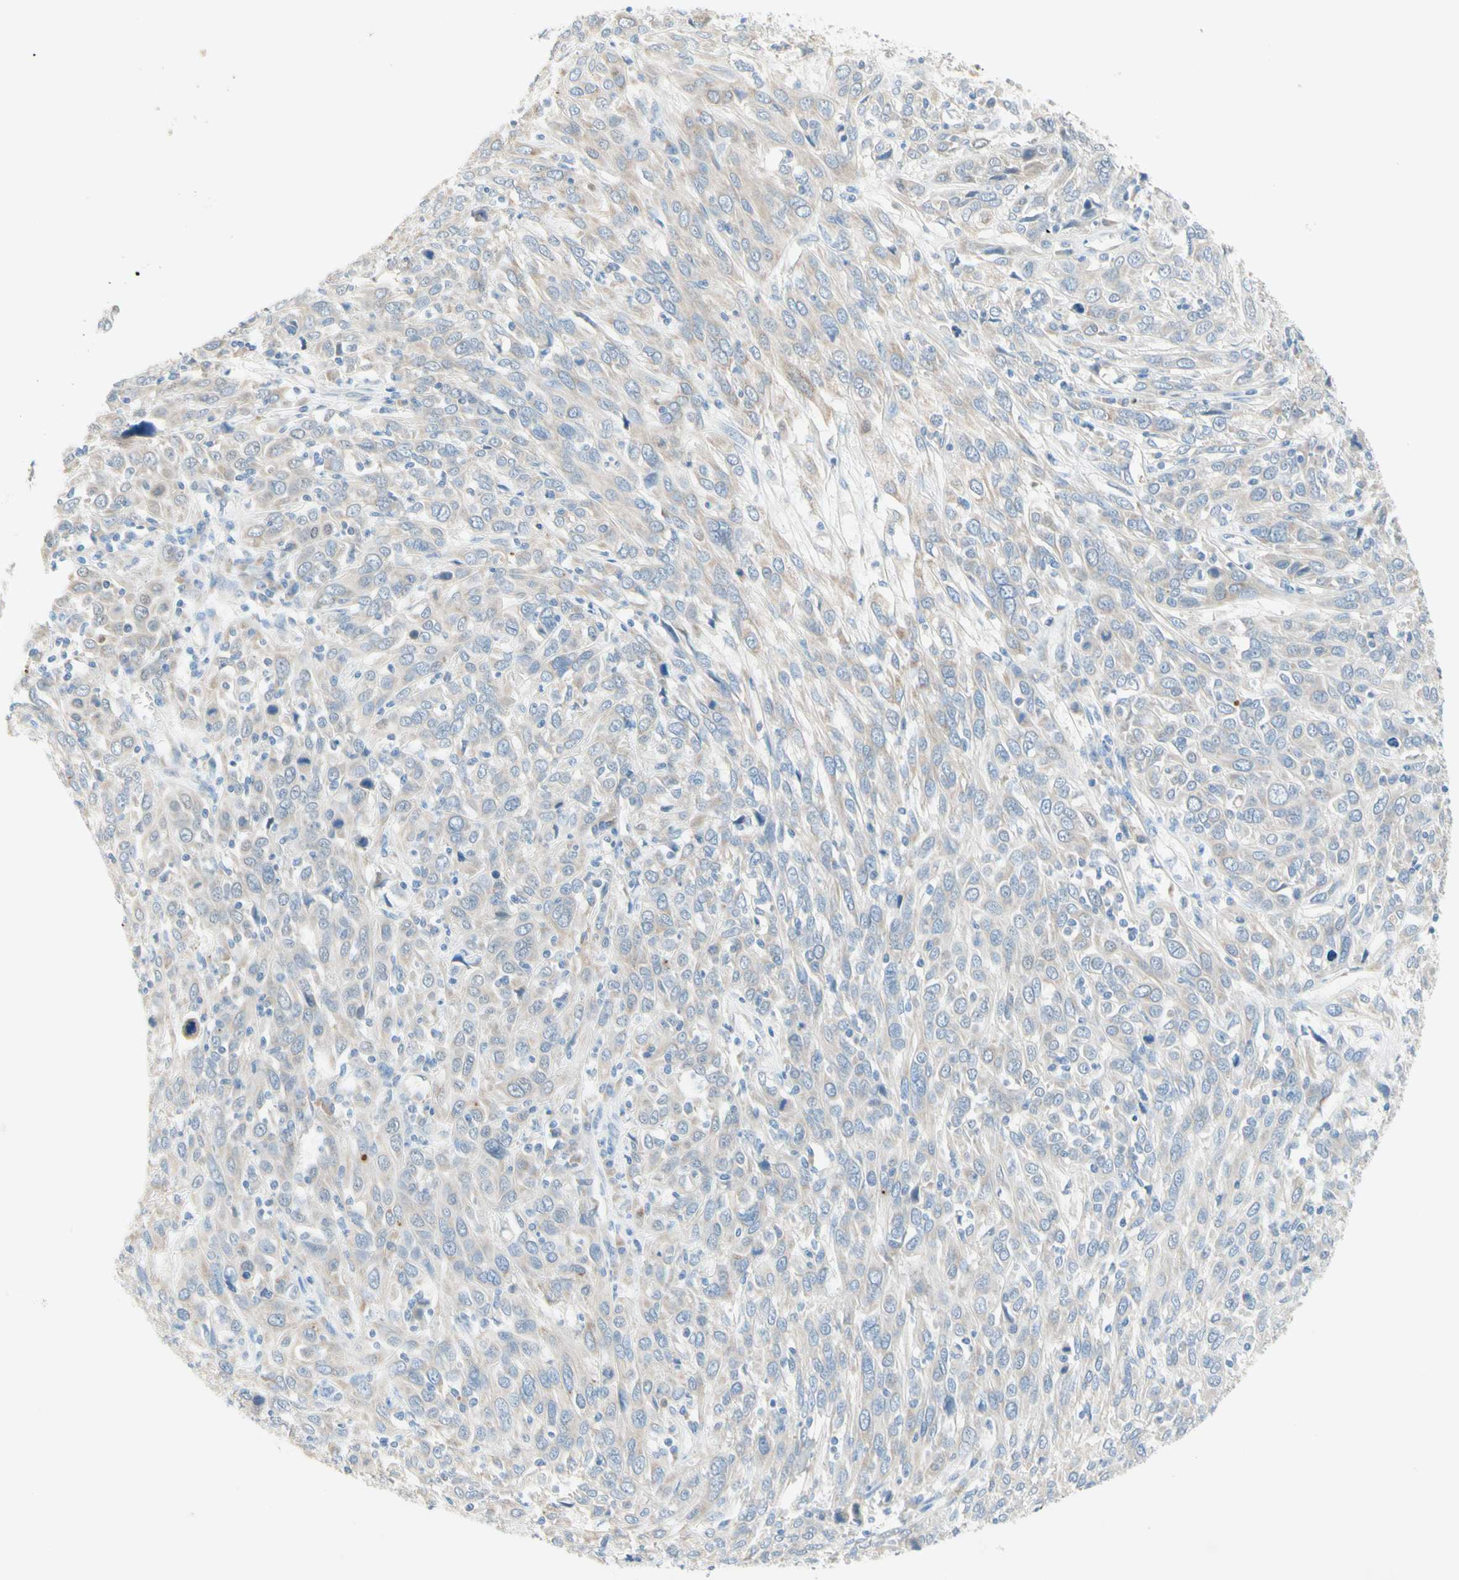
{"staining": {"intensity": "weak", "quantity": ">75%", "location": "cytoplasmic/membranous"}, "tissue": "cervical cancer", "cell_type": "Tumor cells", "image_type": "cancer", "snomed": [{"axis": "morphology", "description": "Squamous cell carcinoma, NOS"}, {"axis": "topography", "description": "Cervix"}], "caption": "Weak cytoplasmic/membranous protein positivity is identified in approximately >75% of tumor cells in cervical cancer (squamous cell carcinoma).", "gene": "MFF", "patient": {"sex": "female", "age": 46}}